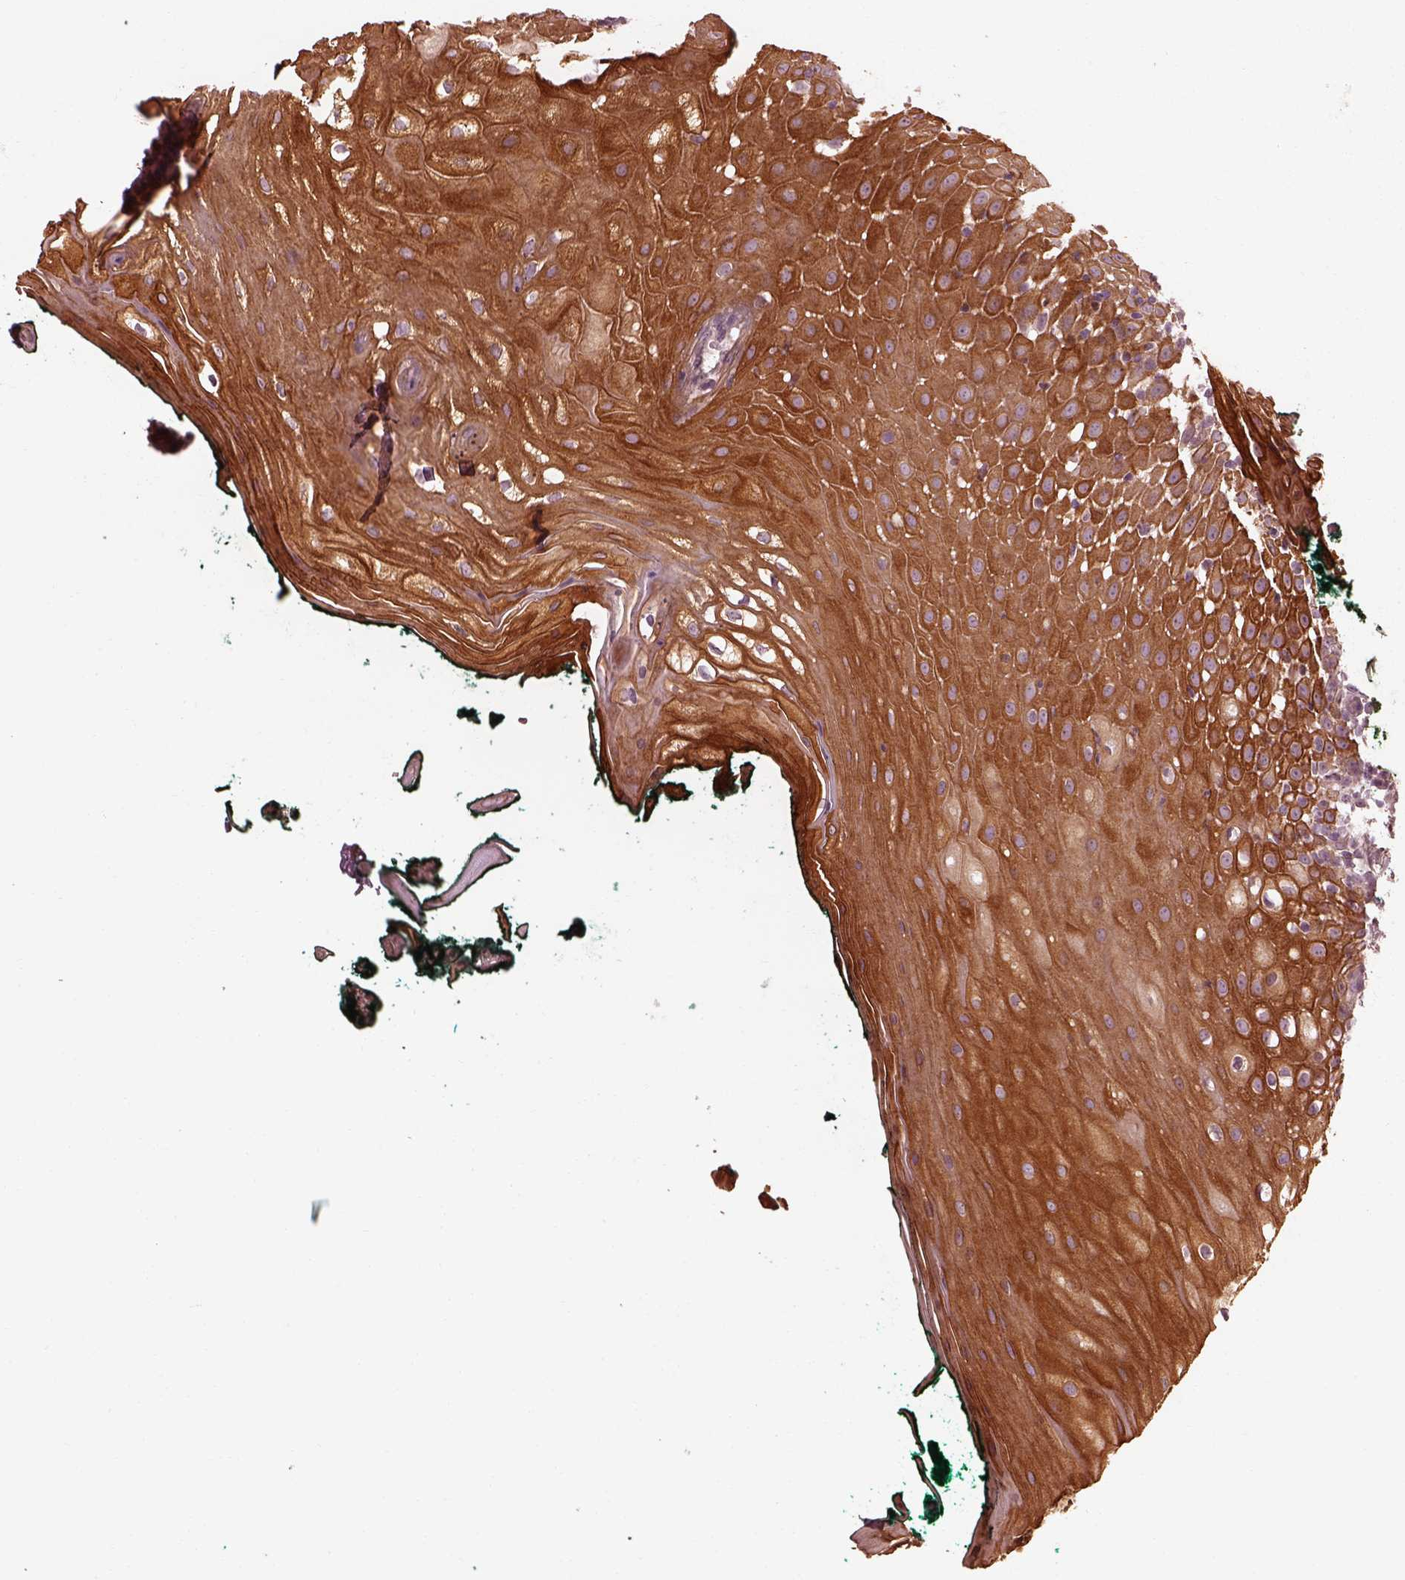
{"staining": {"intensity": "moderate", "quantity": "25%-75%", "location": "cytoplasmic/membranous"}, "tissue": "oral mucosa", "cell_type": "Squamous epithelial cells", "image_type": "normal", "snomed": [{"axis": "morphology", "description": "Normal tissue, NOS"}, {"axis": "topography", "description": "Oral tissue"}, {"axis": "topography", "description": "Head-Neck"}], "caption": "Immunohistochemical staining of unremarkable human oral mucosa displays 25%-75% levels of moderate cytoplasmic/membranous protein staining in about 25%-75% of squamous epithelial cells.", "gene": "EFEMP1", "patient": {"sex": "female", "age": 68}}